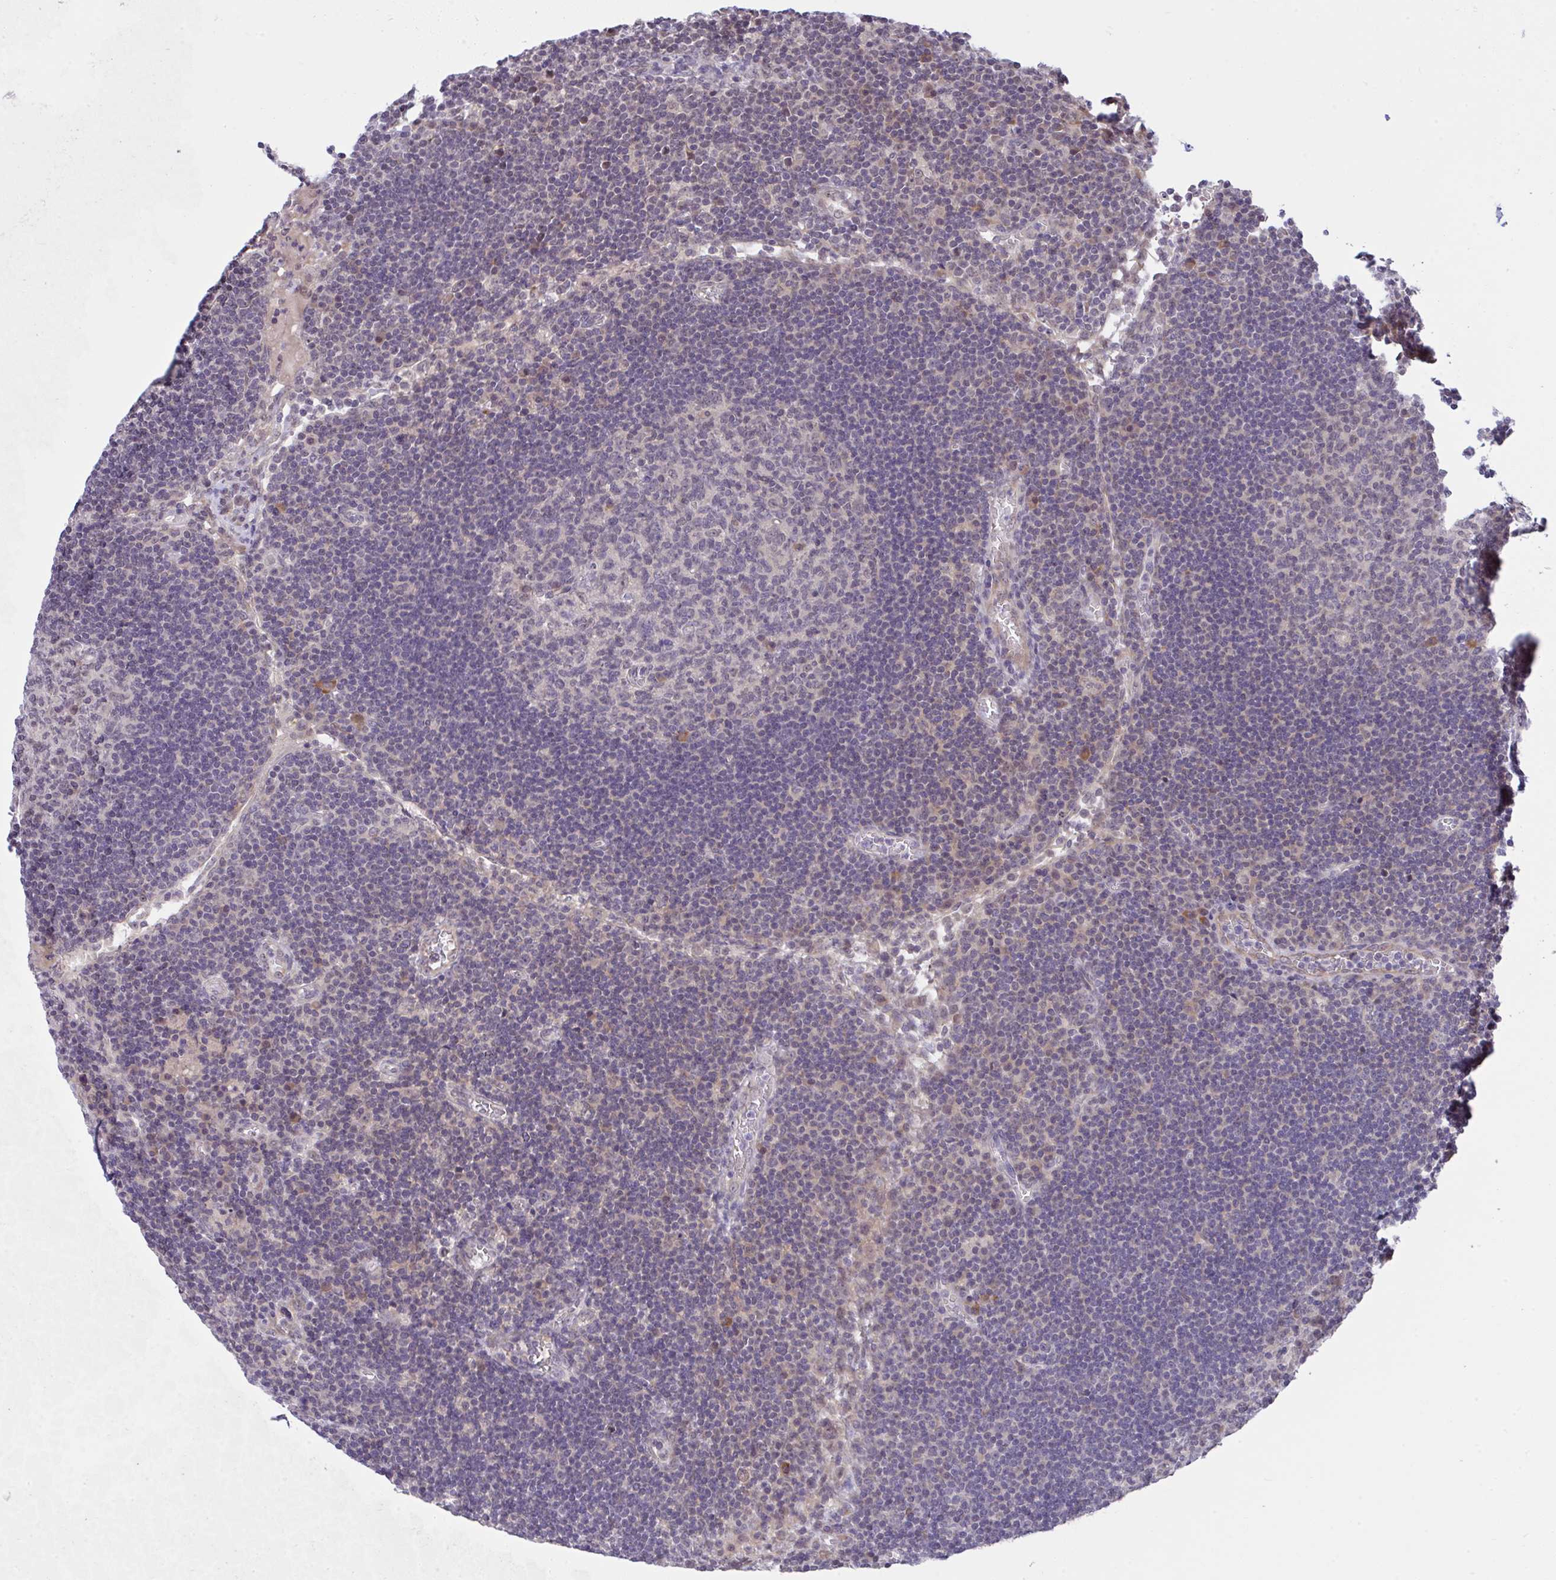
{"staining": {"intensity": "negative", "quantity": "none", "location": "none"}, "tissue": "lymph node", "cell_type": "Germinal center cells", "image_type": "normal", "snomed": [{"axis": "morphology", "description": "Normal tissue, NOS"}, {"axis": "topography", "description": "Lymph node"}], "caption": "Immunohistochemical staining of benign lymph node reveals no significant positivity in germinal center cells. (DAB (3,3'-diaminobenzidine) IHC visualized using brightfield microscopy, high magnification).", "gene": "C9orf64", "patient": {"sex": "male", "age": 67}}